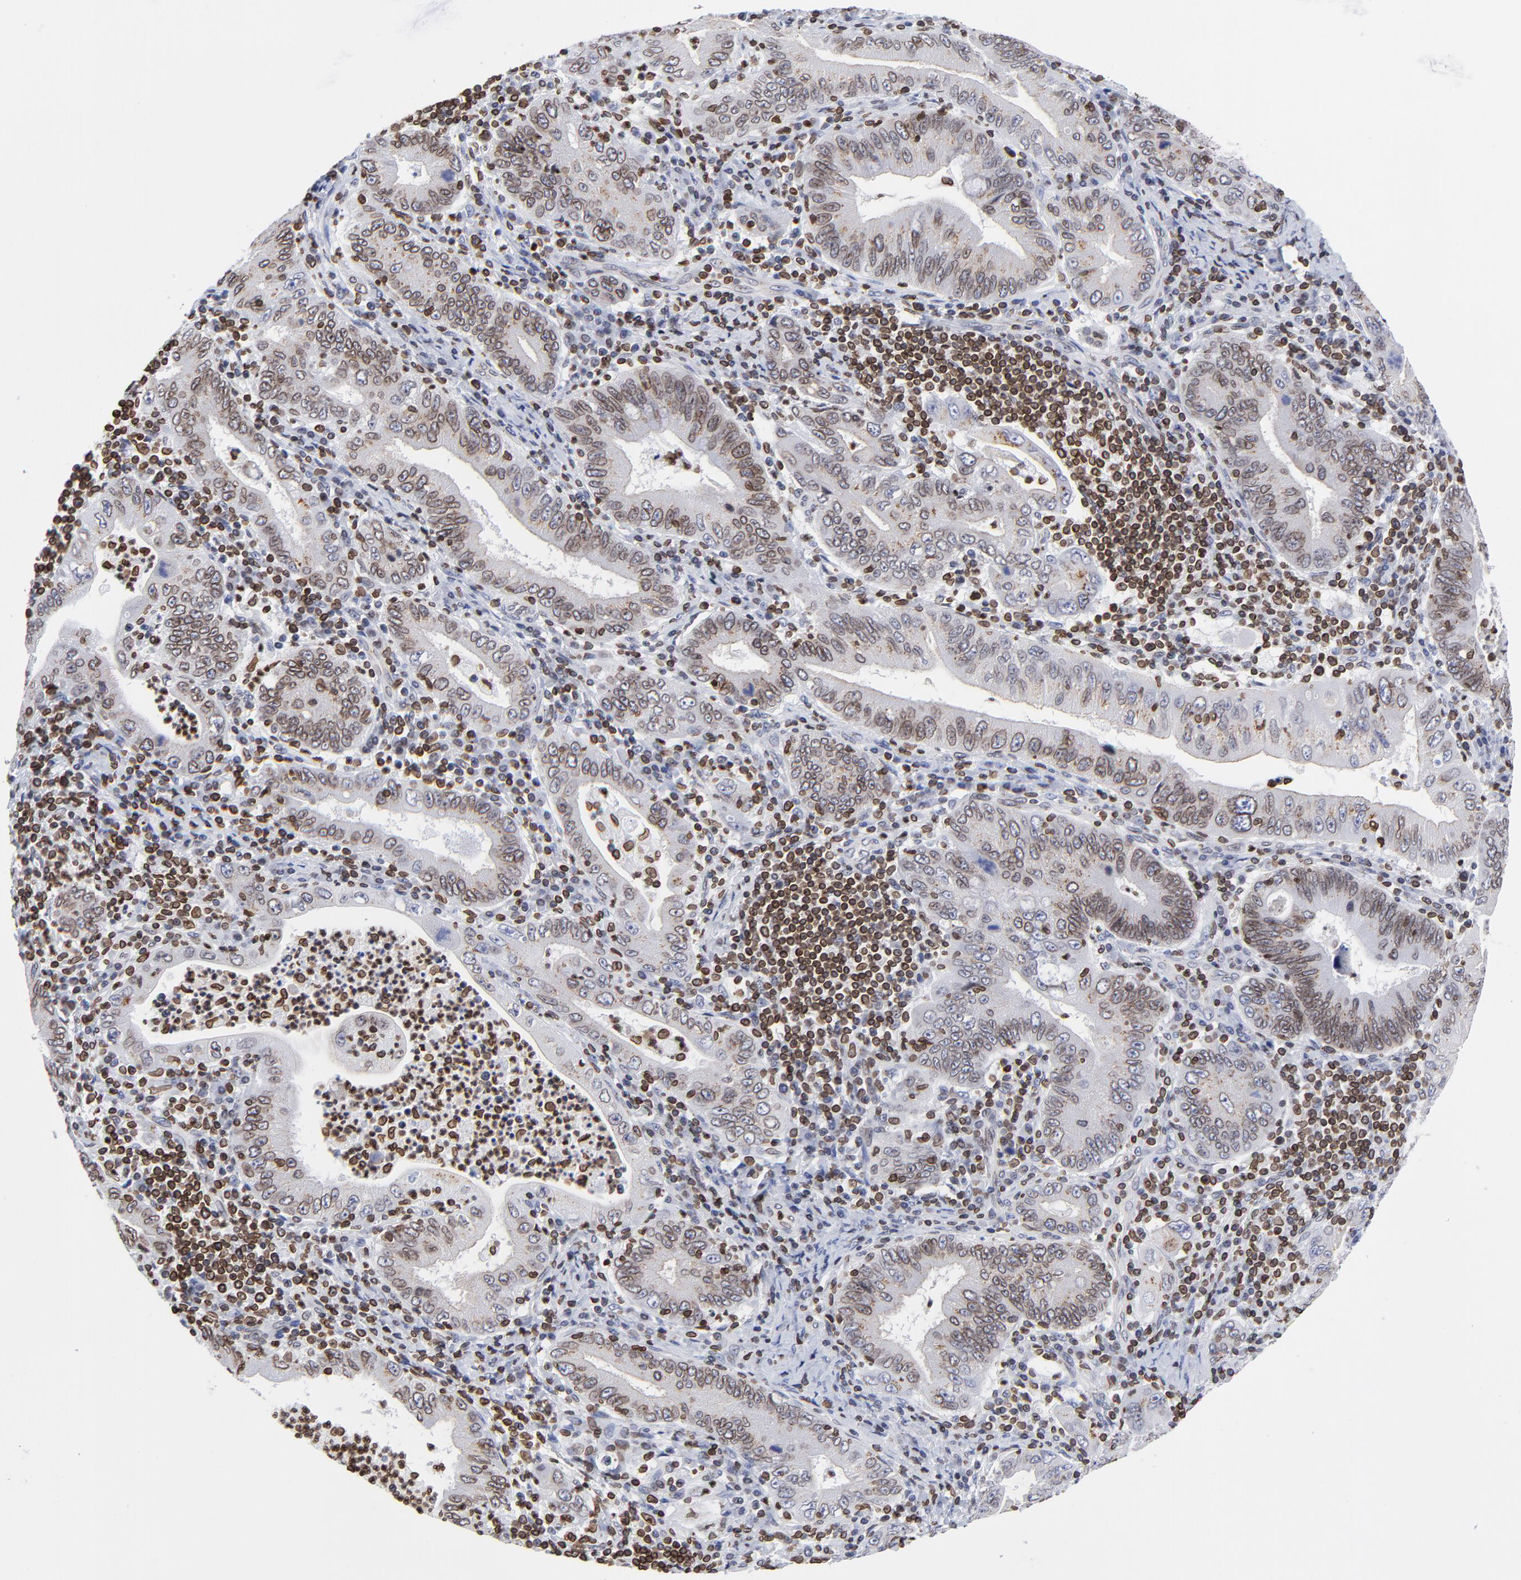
{"staining": {"intensity": "moderate", "quantity": ">75%", "location": "cytoplasmic/membranous,nuclear"}, "tissue": "stomach cancer", "cell_type": "Tumor cells", "image_type": "cancer", "snomed": [{"axis": "morphology", "description": "Normal tissue, NOS"}, {"axis": "morphology", "description": "Adenocarcinoma, NOS"}, {"axis": "topography", "description": "Esophagus"}, {"axis": "topography", "description": "Stomach, upper"}, {"axis": "topography", "description": "Peripheral nerve tissue"}], "caption": "DAB immunohistochemical staining of human stomach adenocarcinoma exhibits moderate cytoplasmic/membranous and nuclear protein expression in approximately >75% of tumor cells.", "gene": "THAP7", "patient": {"sex": "male", "age": 62}}